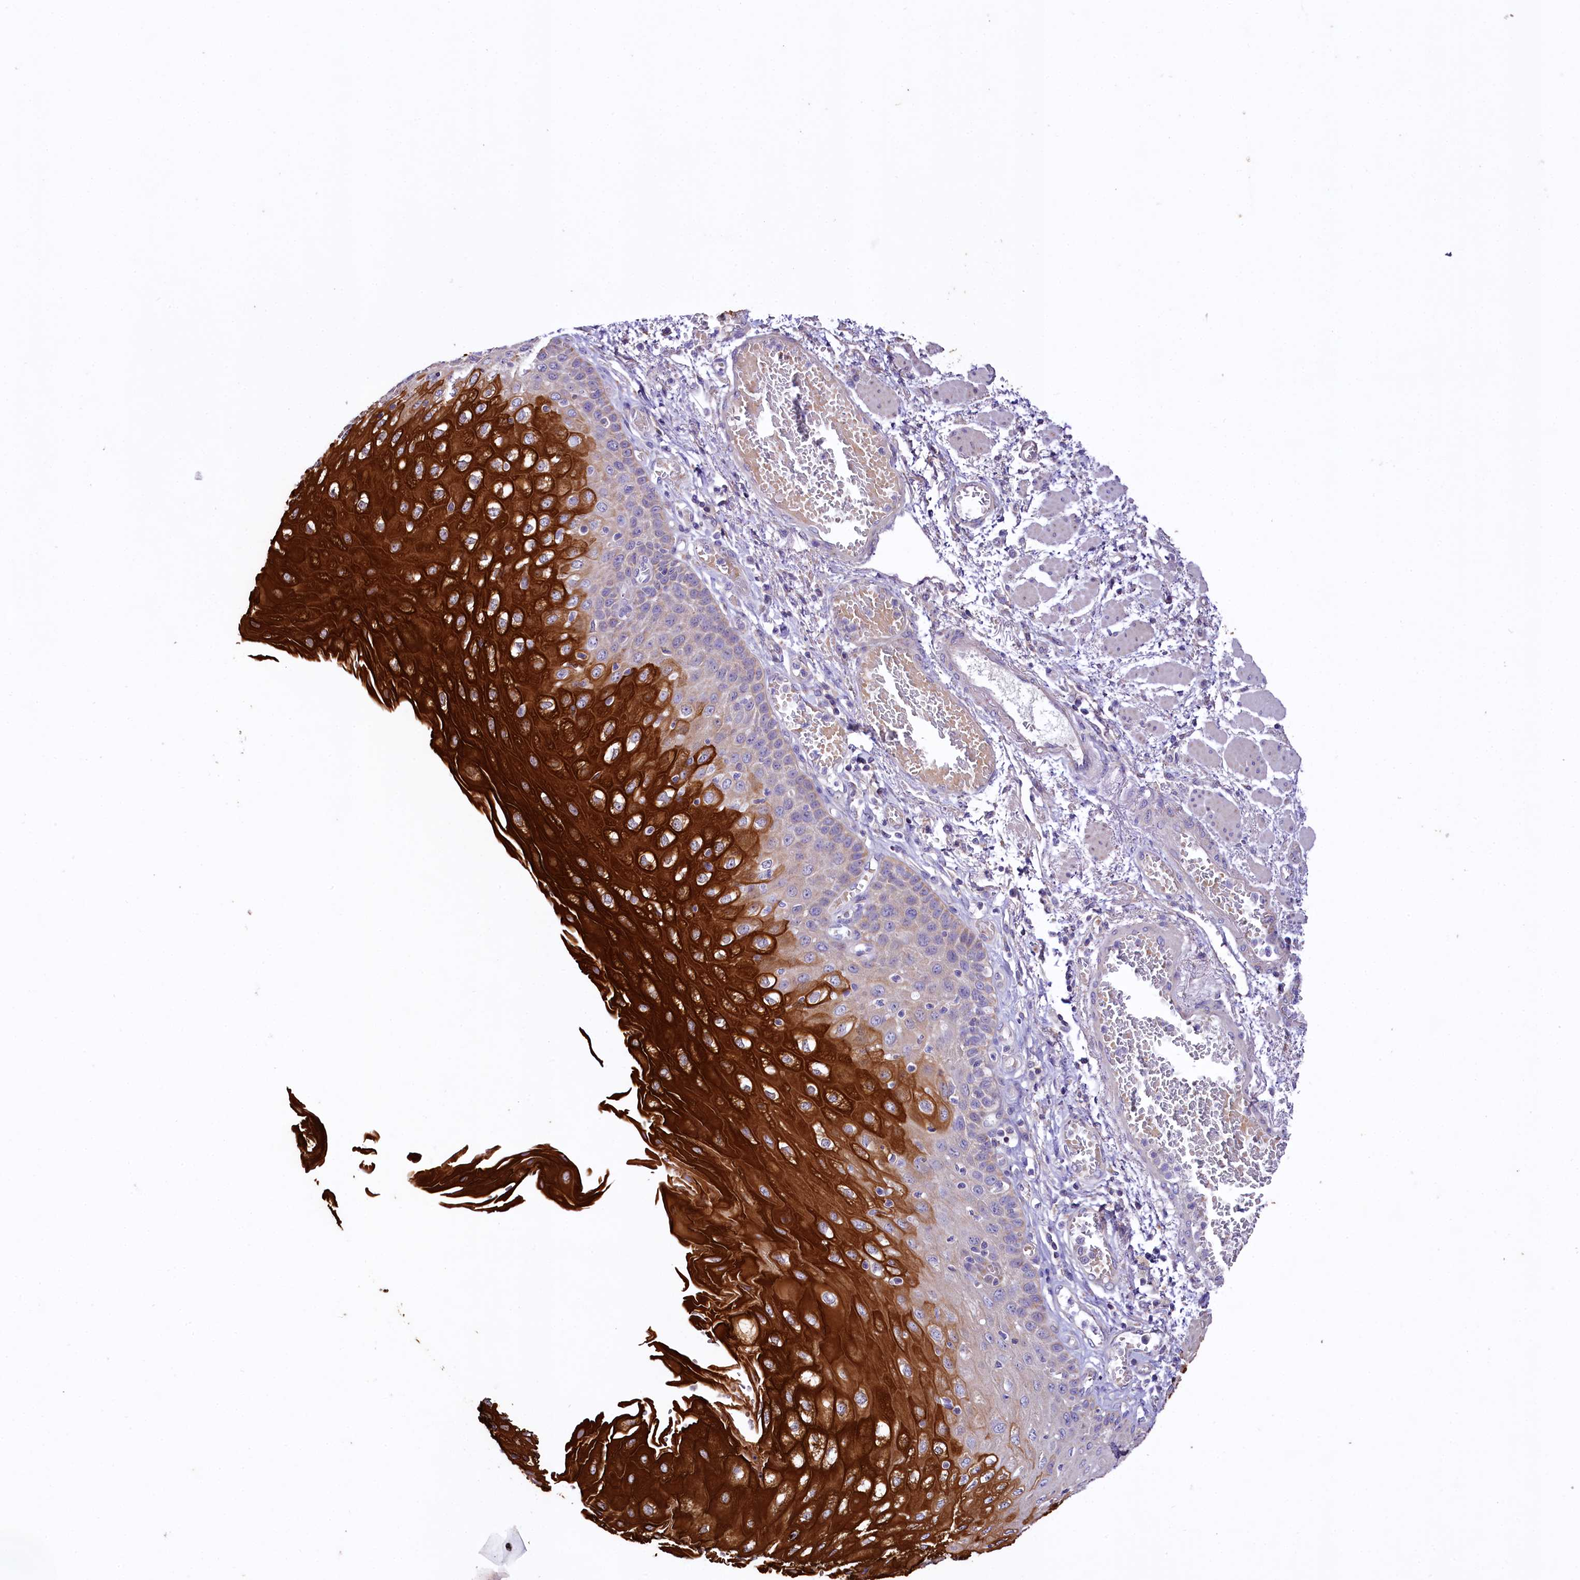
{"staining": {"intensity": "strong", "quantity": "<25%", "location": "cytoplasmic/membranous"}, "tissue": "esophagus", "cell_type": "Squamous epithelial cells", "image_type": "normal", "snomed": [{"axis": "morphology", "description": "Normal tissue, NOS"}, {"axis": "topography", "description": "Esophagus"}], "caption": "This histopathology image displays normal esophagus stained with immunohistochemistry (IHC) to label a protein in brown. The cytoplasmic/membranous of squamous epithelial cells show strong positivity for the protein. Nuclei are counter-stained blue.", "gene": "ZNF45", "patient": {"sex": "male", "age": 81}}